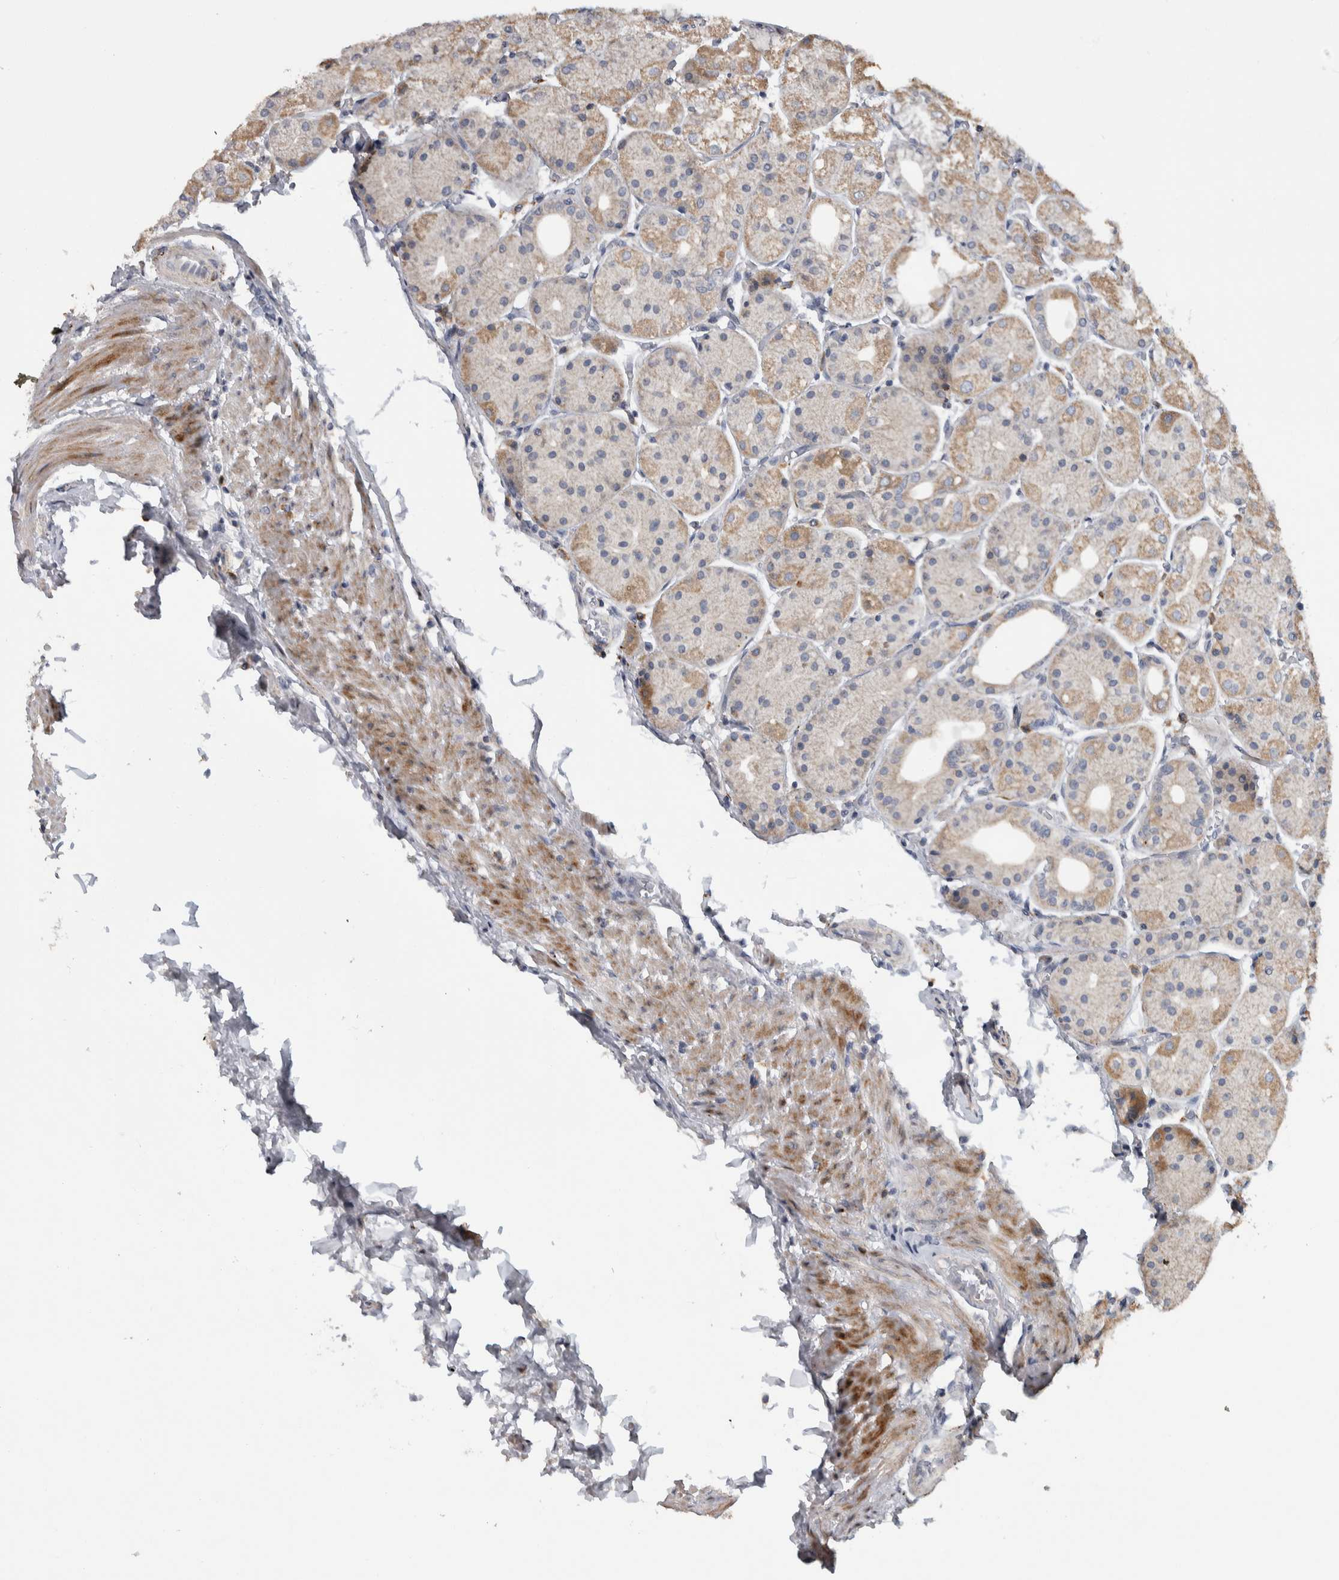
{"staining": {"intensity": "moderate", "quantity": "25%-75%", "location": "cytoplasmic/membranous"}, "tissue": "stomach", "cell_type": "Glandular cells", "image_type": "normal", "snomed": [{"axis": "morphology", "description": "Normal tissue, NOS"}, {"axis": "topography", "description": "Stomach, upper"}], "caption": "Stomach was stained to show a protein in brown. There is medium levels of moderate cytoplasmic/membranous staining in about 25%-75% of glandular cells. The protein of interest is shown in brown color, while the nuclei are stained blue.", "gene": "FAM83G", "patient": {"sex": "male", "age": 72}}